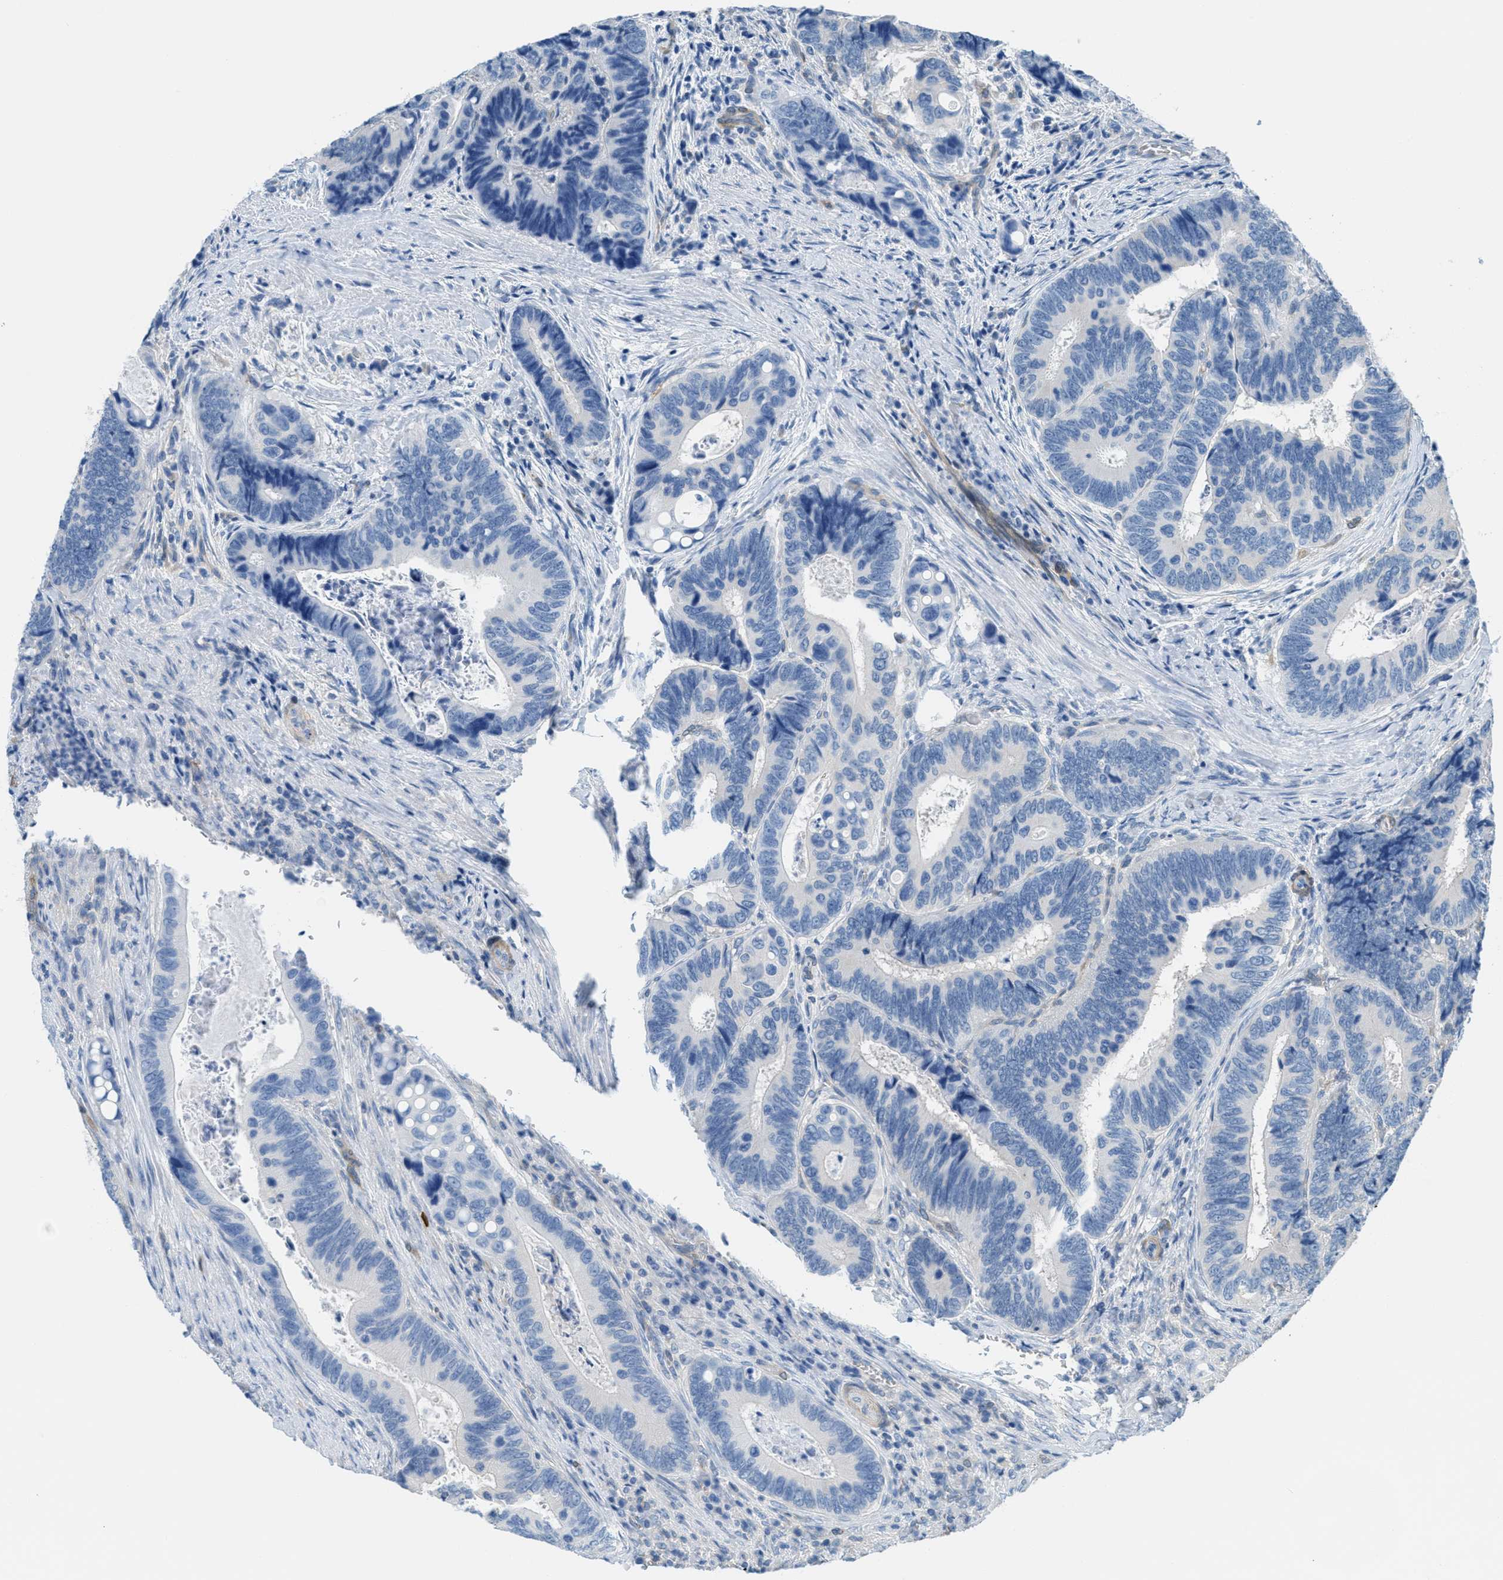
{"staining": {"intensity": "negative", "quantity": "none", "location": "none"}, "tissue": "colorectal cancer", "cell_type": "Tumor cells", "image_type": "cancer", "snomed": [{"axis": "morphology", "description": "Inflammation, NOS"}, {"axis": "morphology", "description": "Adenocarcinoma, NOS"}, {"axis": "topography", "description": "Colon"}], "caption": "IHC photomicrograph of human adenocarcinoma (colorectal) stained for a protein (brown), which shows no expression in tumor cells.", "gene": "MAPRE2", "patient": {"sex": "male", "age": 72}}